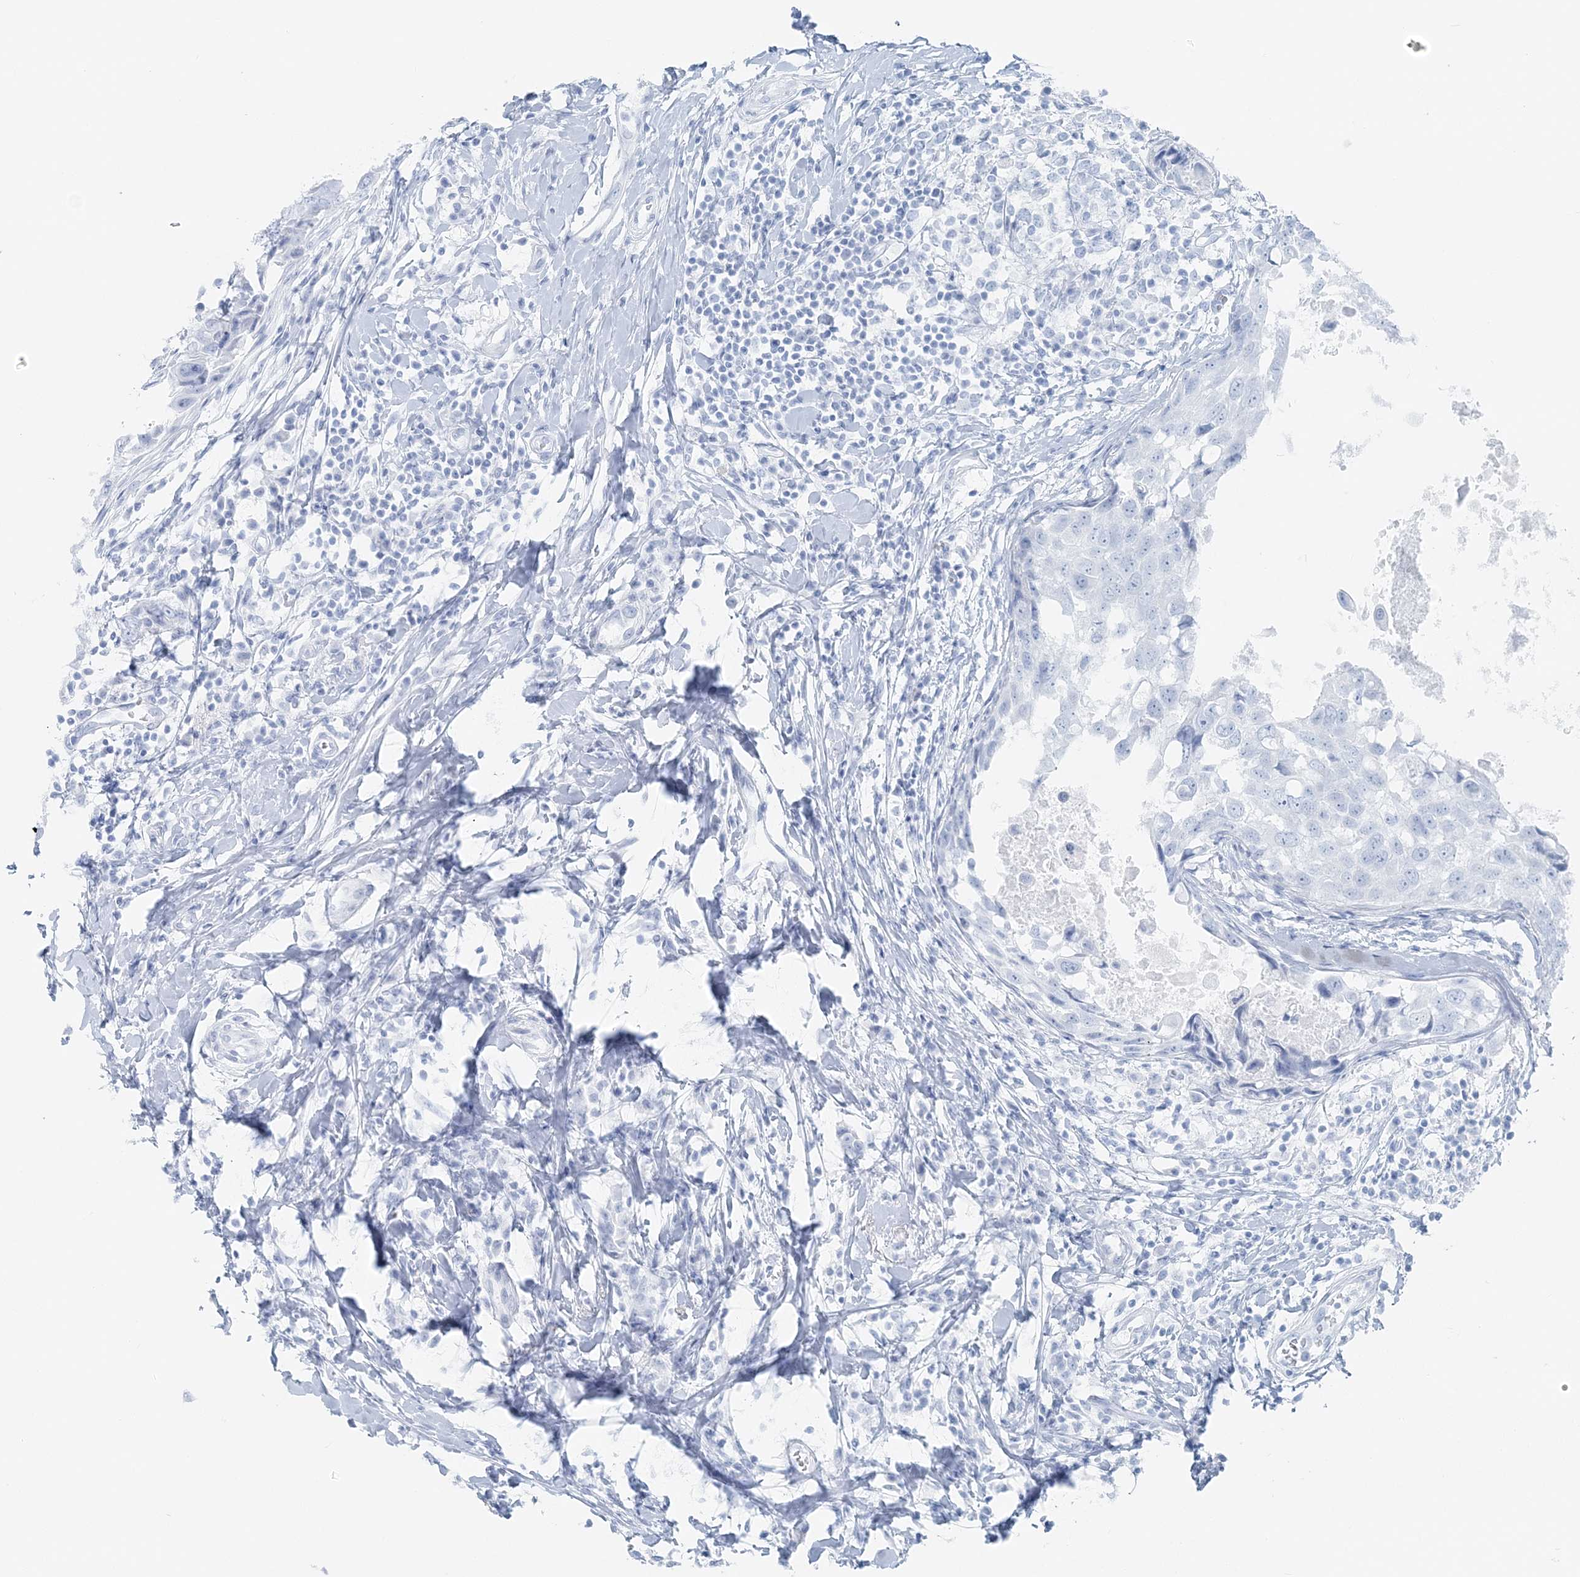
{"staining": {"intensity": "negative", "quantity": "none", "location": "none"}, "tissue": "breast cancer", "cell_type": "Tumor cells", "image_type": "cancer", "snomed": [{"axis": "morphology", "description": "Duct carcinoma"}, {"axis": "topography", "description": "Breast"}], "caption": "Intraductal carcinoma (breast) stained for a protein using IHC reveals no staining tumor cells.", "gene": "ATP11A", "patient": {"sex": "female", "age": 27}}